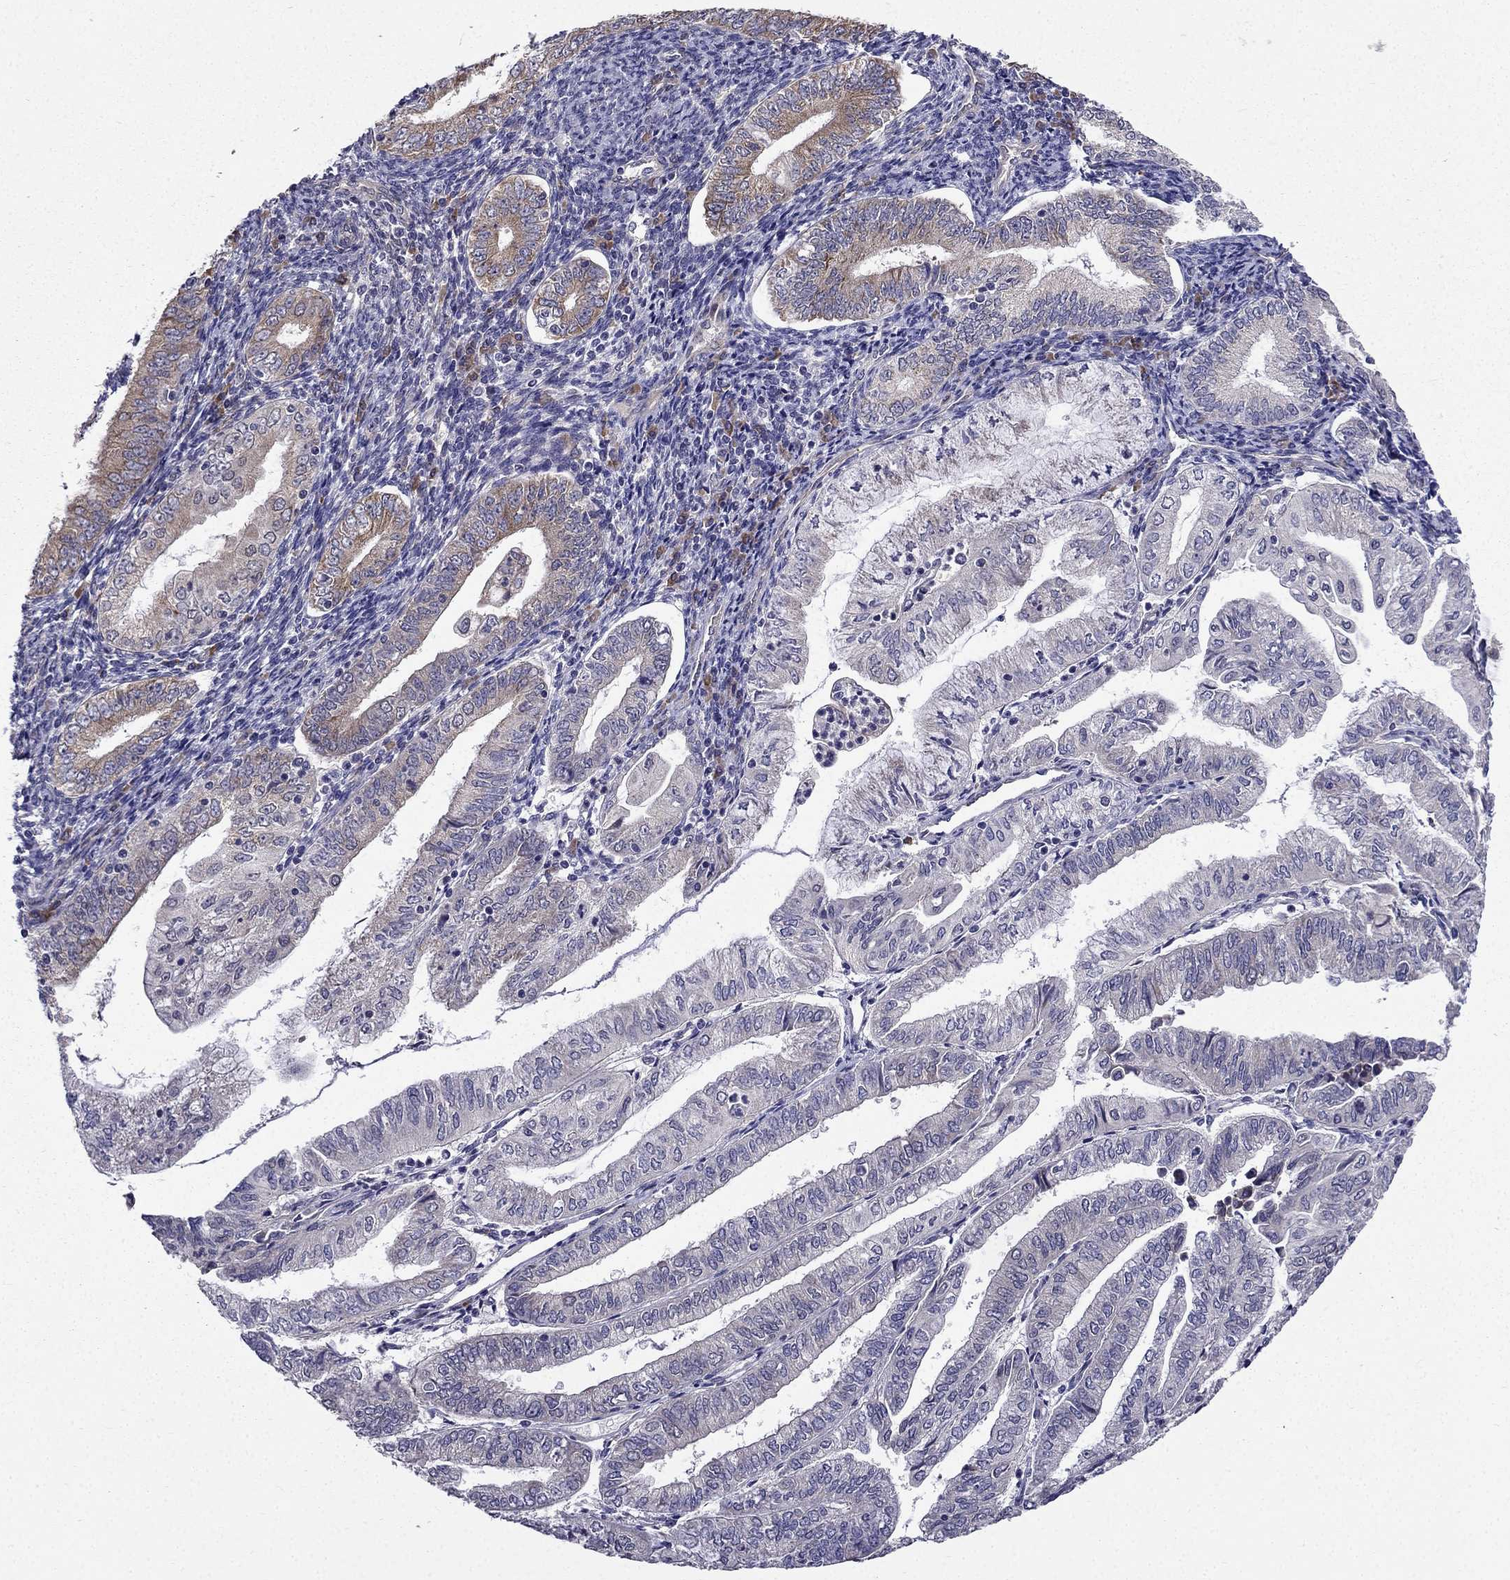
{"staining": {"intensity": "weak", "quantity": "<25%", "location": "cytoplasmic/membranous"}, "tissue": "endometrial cancer", "cell_type": "Tumor cells", "image_type": "cancer", "snomed": [{"axis": "morphology", "description": "Adenocarcinoma, NOS"}, {"axis": "topography", "description": "Endometrium"}], "caption": "Tumor cells show no significant staining in endometrial cancer (adenocarcinoma).", "gene": "ARHGEF28", "patient": {"sex": "female", "age": 55}}